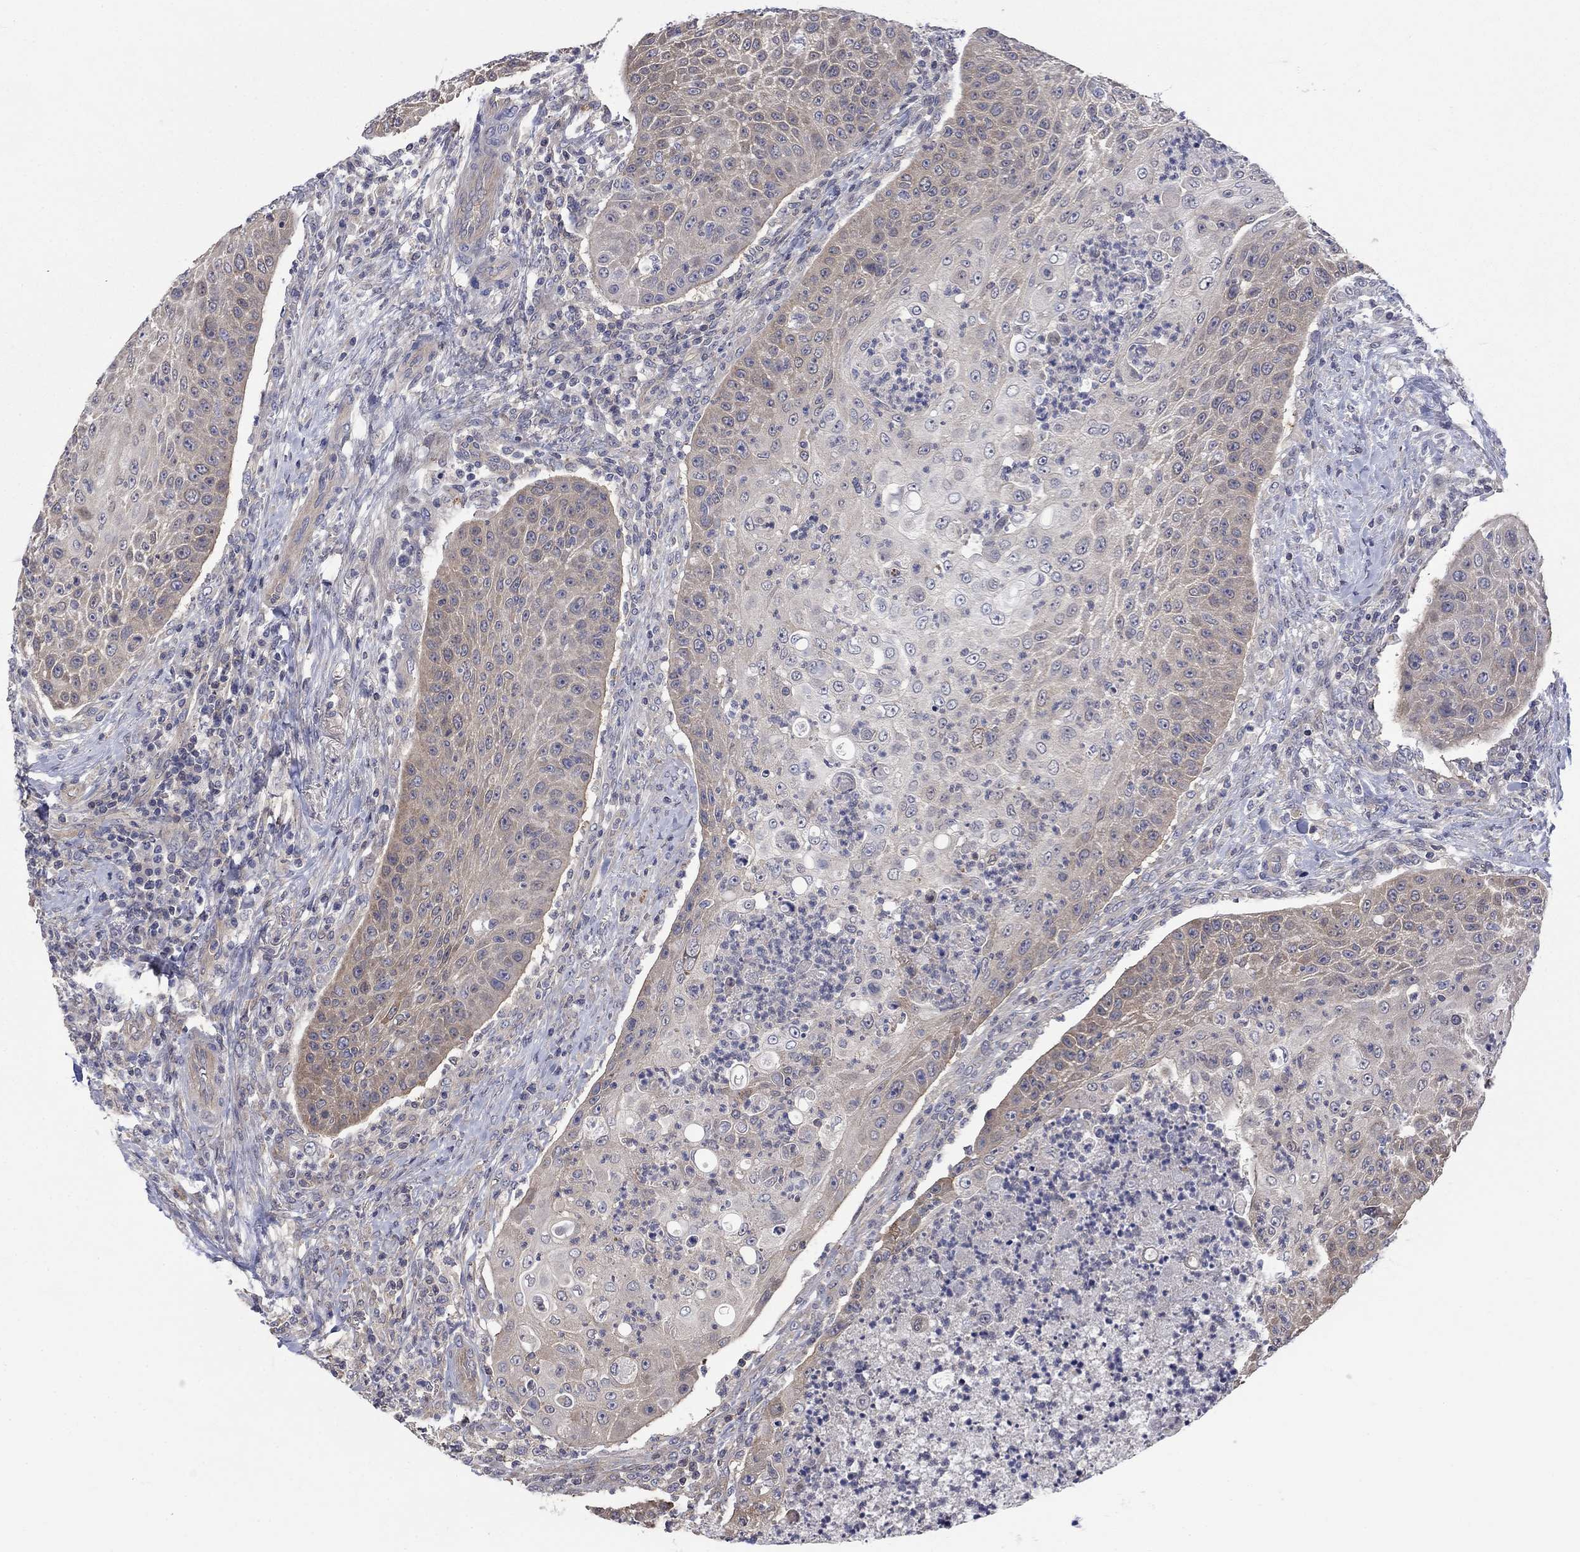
{"staining": {"intensity": "weak", "quantity": "25%-75%", "location": "cytoplasmic/membranous"}, "tissue": "head and neck cancer", "cell_type": "Tumor cells", "image_type": "cancer", "snomed": [{"axis": "morphology", "description": "Squamous cell carcinoma, NOS"}, {"axis": "topography", "description": "Head-Neck"}], "caption": "This image shows immunohistochemistry staining of human head and neck cancer, with low weak cytoplasmic/membranous expression in approximately 25%-75% of tumor cells.", "gene": "PDZD2", "patient": {"sex": "male", "age": 69}}